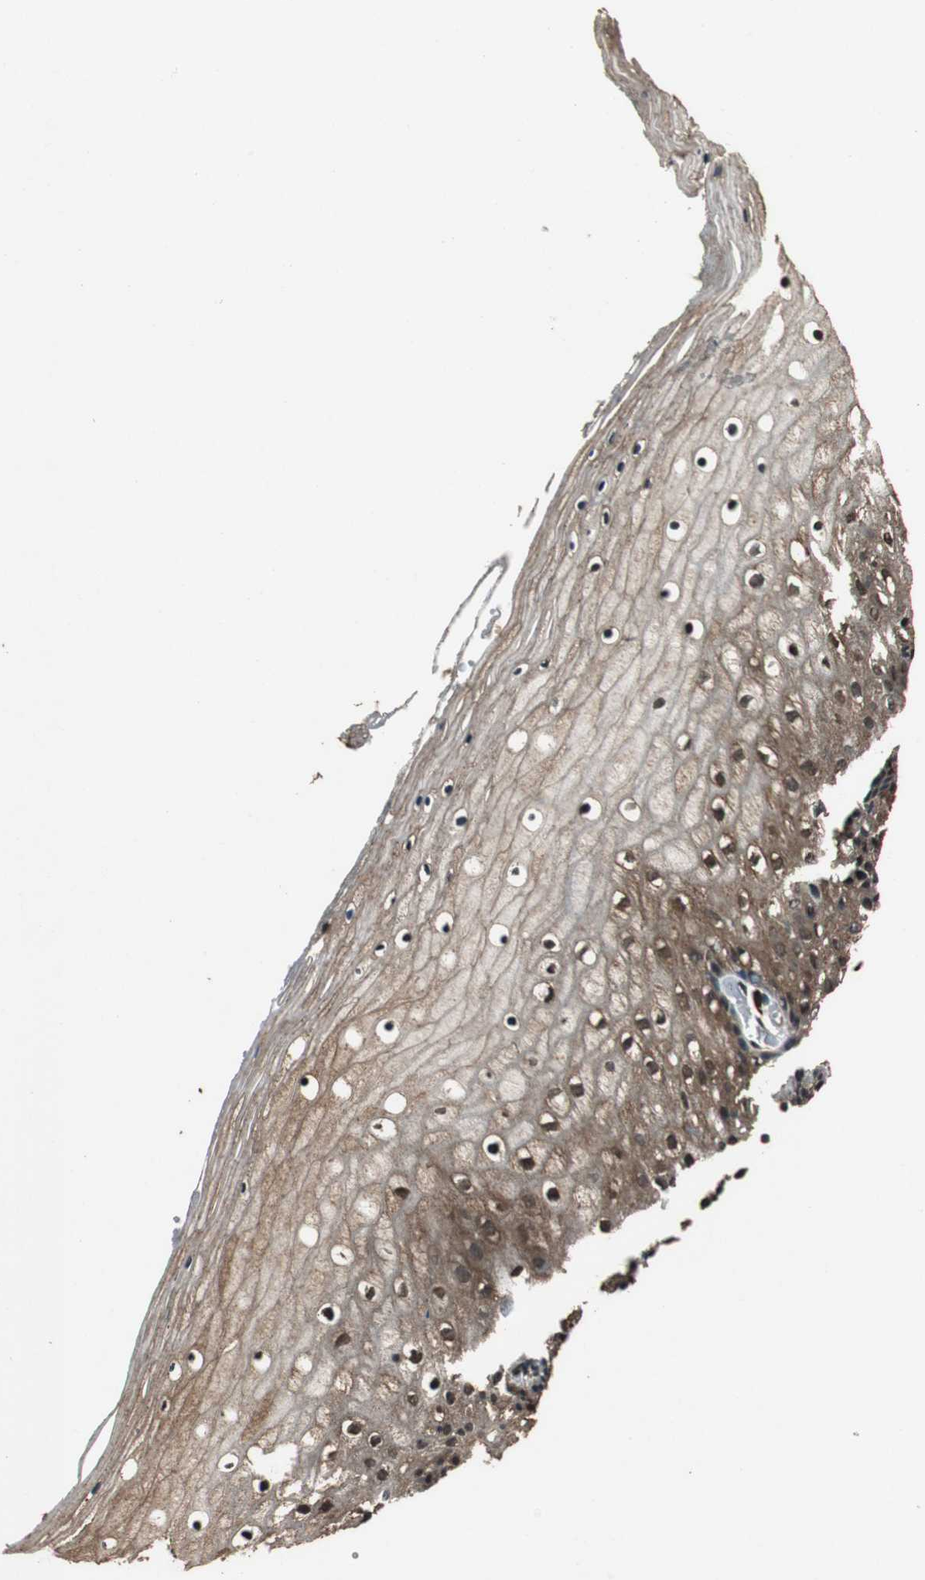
{"staining": {"intensity": "strong", "quantity": ">75%", "location": "cytoplasmic/membranous,nuclear"}, "tissue": "vagina", "cell_type": "Squamous epithelial cells", "image_type": "normal", "snomed": [{"axis": "morphology", "description": "Normal tissue, NOS"}, {"axis": "topography", "description": "Vagina"}], "caption": "Immunohistochemical staining of benign vagina demonstrates >75% levels of strong cytoplasmic/membranous,nuclear protein positivity in approximately >75% of squamous epithelial cells.", "gene": "ZNF18", "patient": {"sex": "female", "age": 46}}